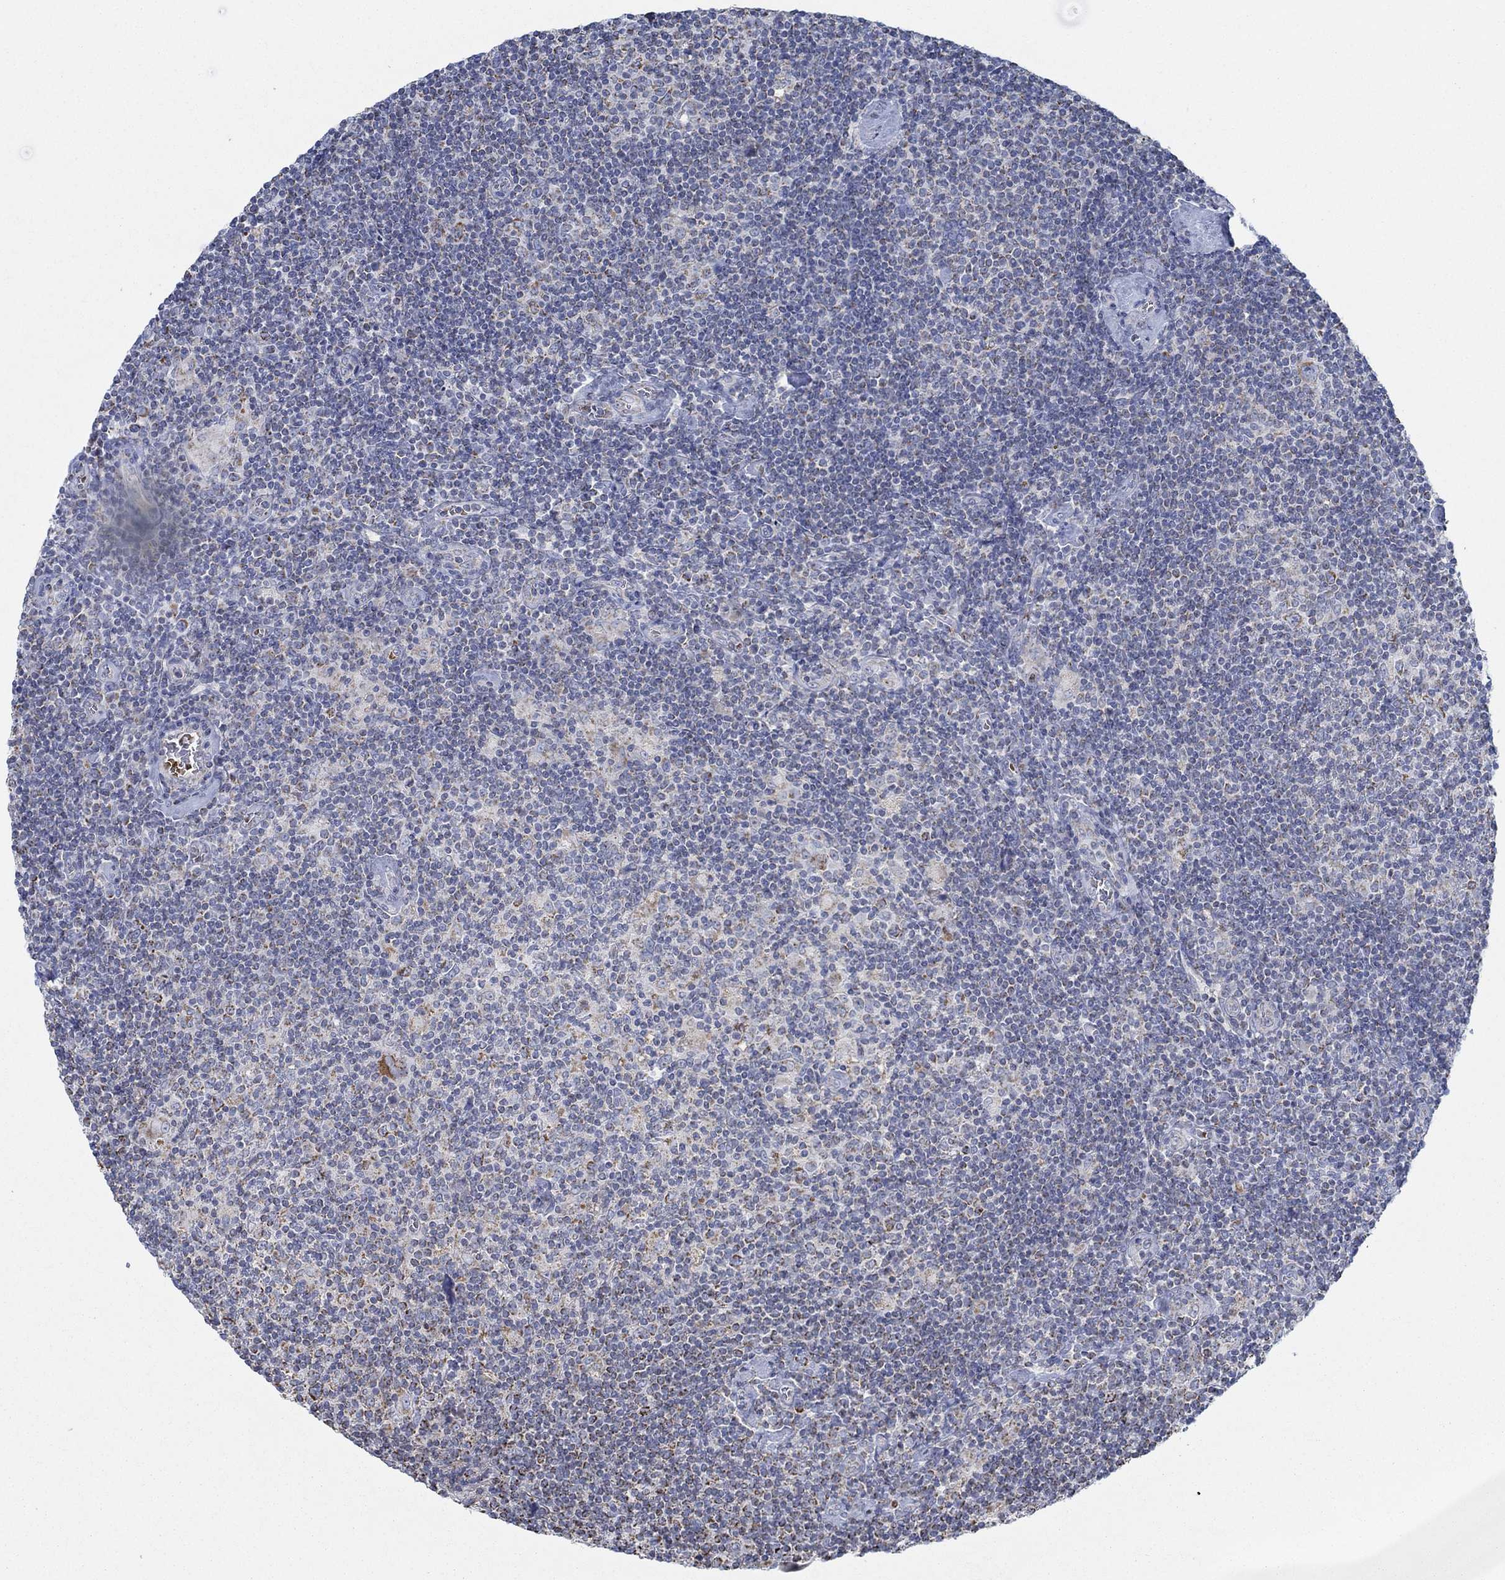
{"staining": {"intensity": "moderate", "quantity": "<25%", "location": "cytoplasmic/membranous"}, "tissue": "lymphoma", "cell_type": "Tumor cells", "image_type": "cancer", "snomed": [{"axis": "morphology", "description": "Hodgkin's disease, NOS"}, {"axis": "topography", "description": "Lymph node"}], "caption": "IHC of human lymphoma reveals low levels of moderate cytoplasmic/membranous positivity in about <25% of tumor cells.", "gene": "GLOD5", "patient": {"sex": "male", "age": 40}}